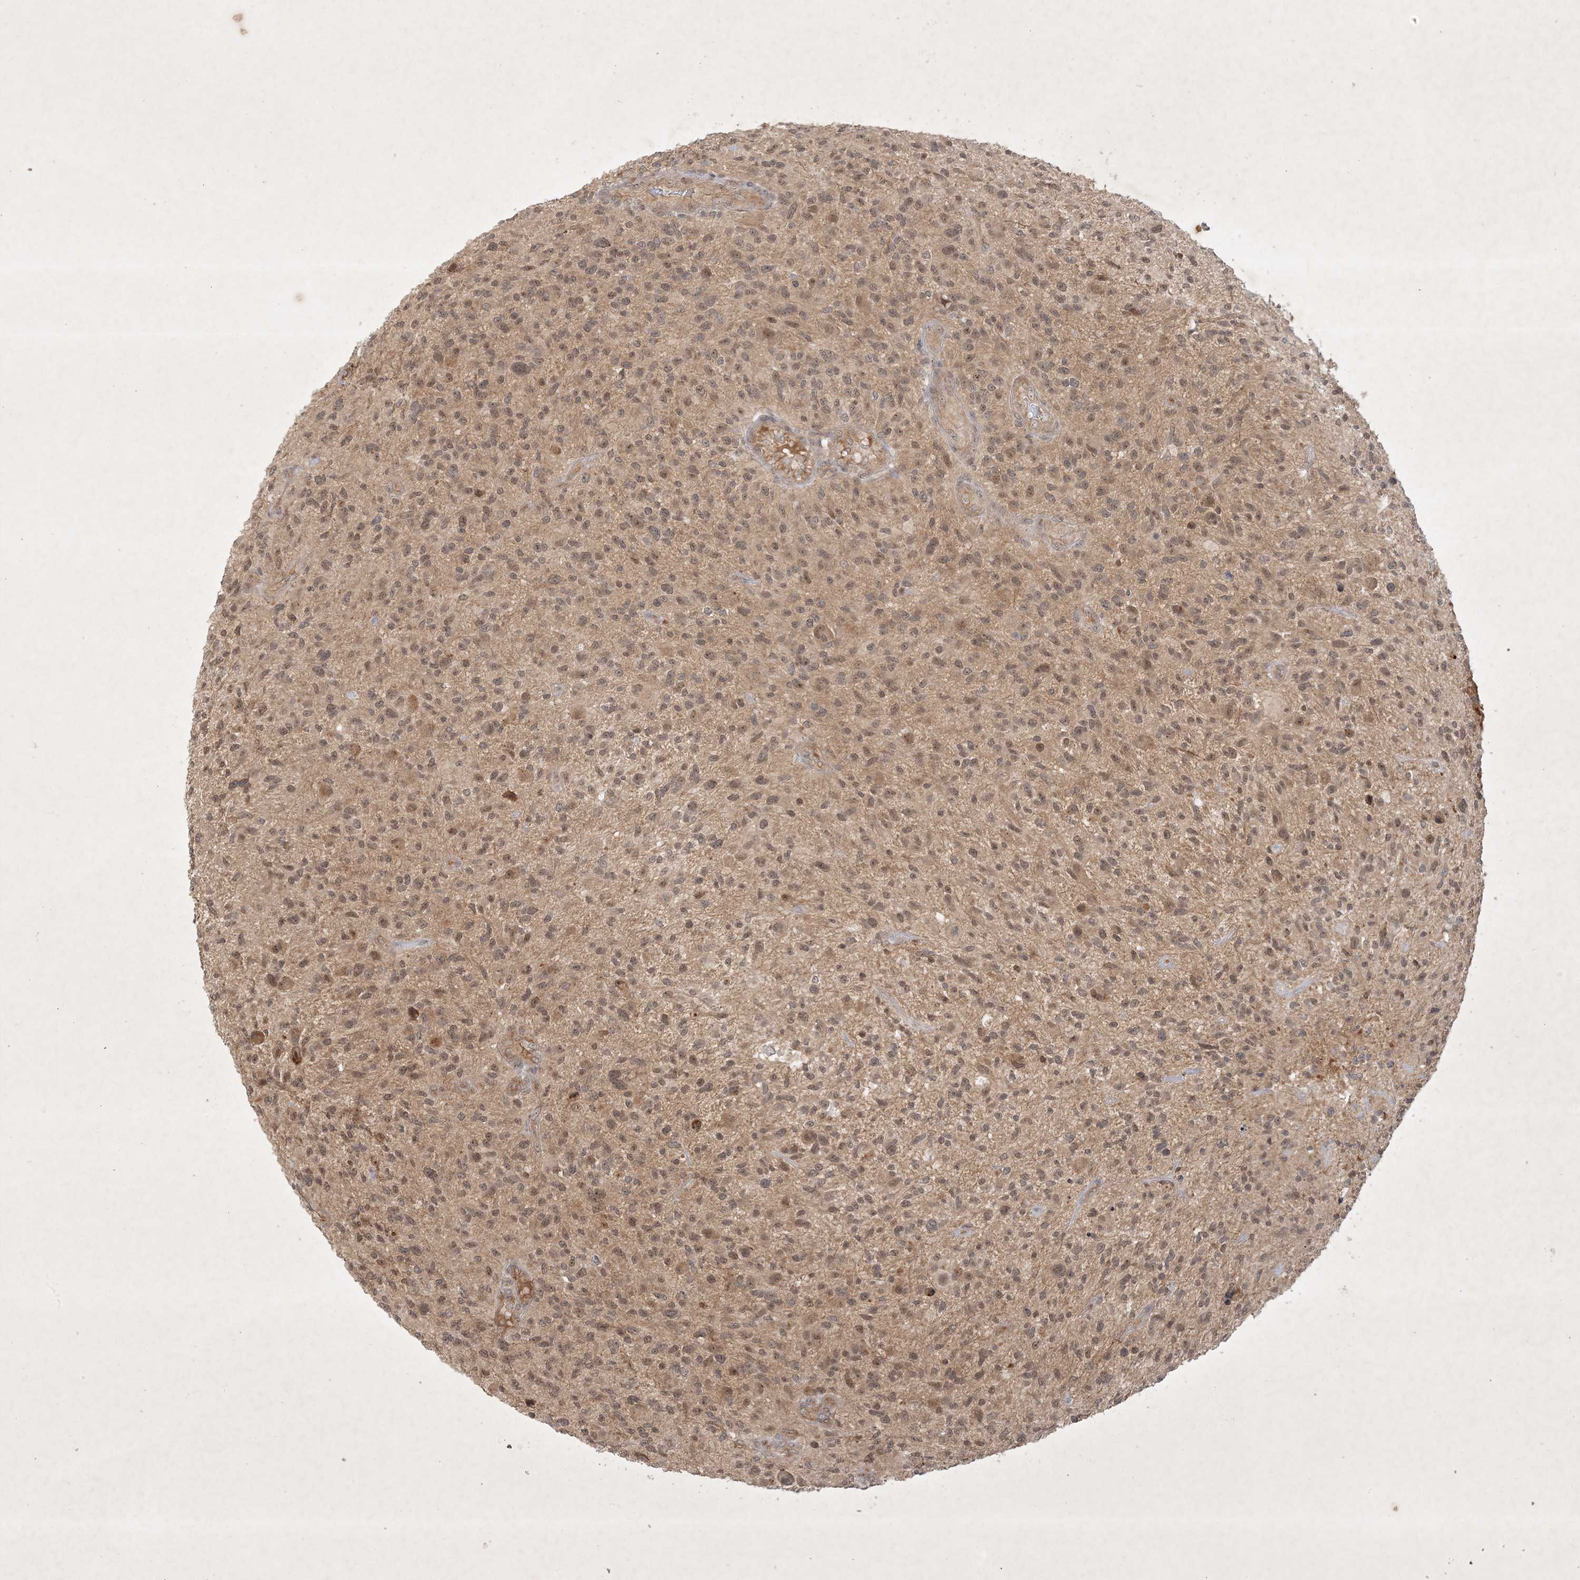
{"staining": {"intensity": "moderate", "quantity": "25%-75%", "location": "cytoplasmic/membranous,nuclear"}, "tissue": "glioma", "cell_type": "Tumor cells", "image_type": "cancer", "snomed": [{"axis": "morphology", "description": "Glioma, malignant, High grade"}, {"axis": "topography", "description": "Brain"}], "caption": "Moderate cytoplasmic/membranous and nuclear positivity is present in approximately 25%-75% of tumor cells in malignant glioma (high-grade).", "gene": "ZCCHC4", "patient": {"sex": "male", "age": 47}}